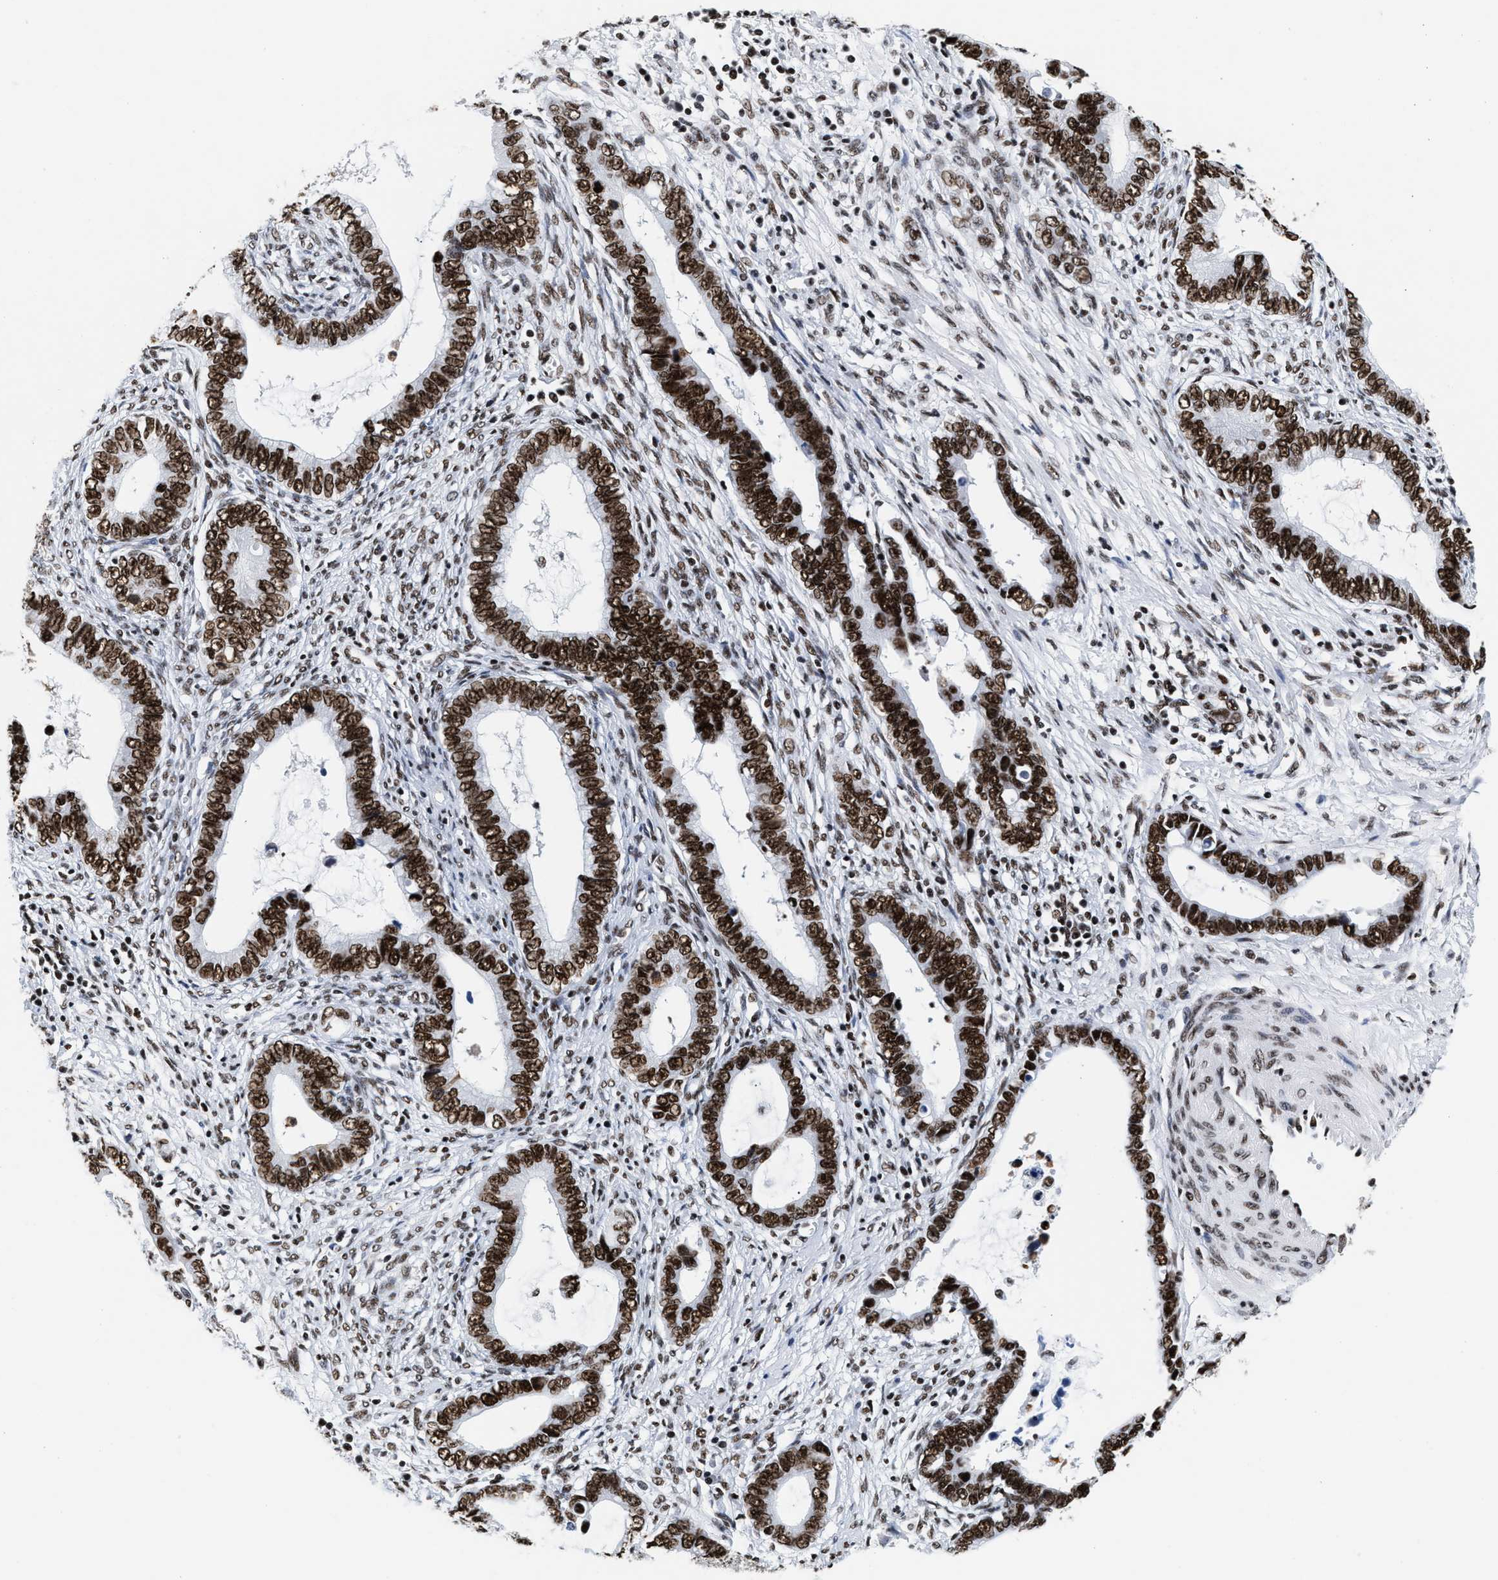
{"staining": {"intensity": "strong", "quantity": ">75%", "location": "nuclear"}, "tissue": "cervical cancer", "cell_type": "Tumor cells", "image_type": "cancer", "snomed": [{"axis": "morphology", "description": "Adenocarcinoma, NOS"}, {"axis": "topography", "description": "Cervix"}], "caption": "IHC histopathology image of neoplastic tissue: cervical cancer (adenocarcinoma) stained using IHC shows high levels of strong protein expression localized specifically in the nuclear of tumor cells, appearing as a nuclear brown color.", "gene": "RAD21", "patient": {"sex": "female", "age": 44}}